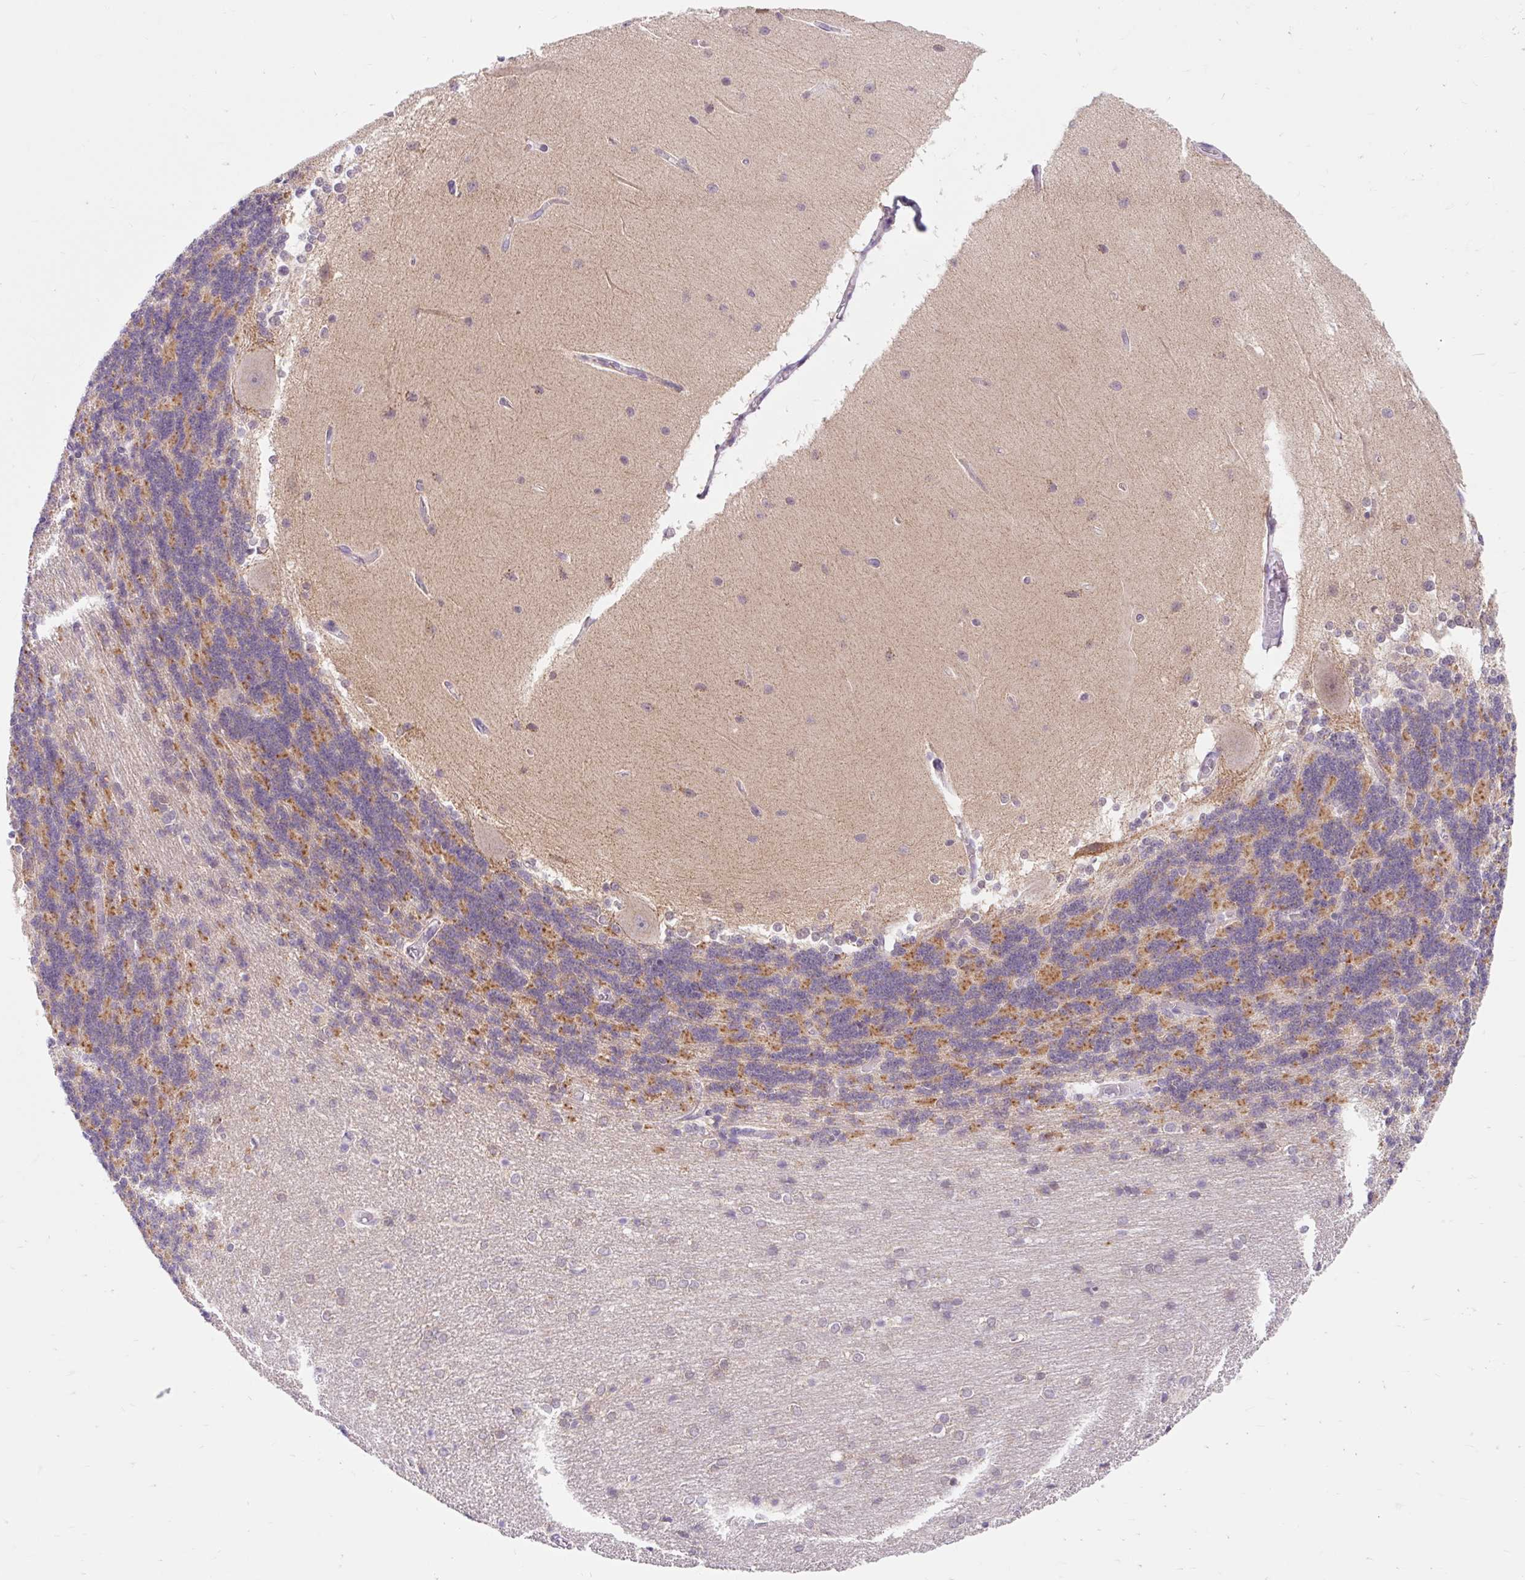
{"staining": {"intensity": "moderate", "quantity": "25%-75%", "location": "cytoplasmic/membranous"}, "tissue": "cerebellum", "cell_type": "Cells in granular layer", "image_type": "normal", "snomed": [{"axis": "morphology", "description": "Normal tissue, NOS"}, {"axis": "topography", "description": "Cerebellum"}], "caption": "Immunohistochemistry of benign human cerebellum displays medium levels of moderate cytoplasmic/membranous staining in about 25%-75% of cells in granular layer.", "gene": "ITPK1", "patient": {"sex": "female", "age": 54}}